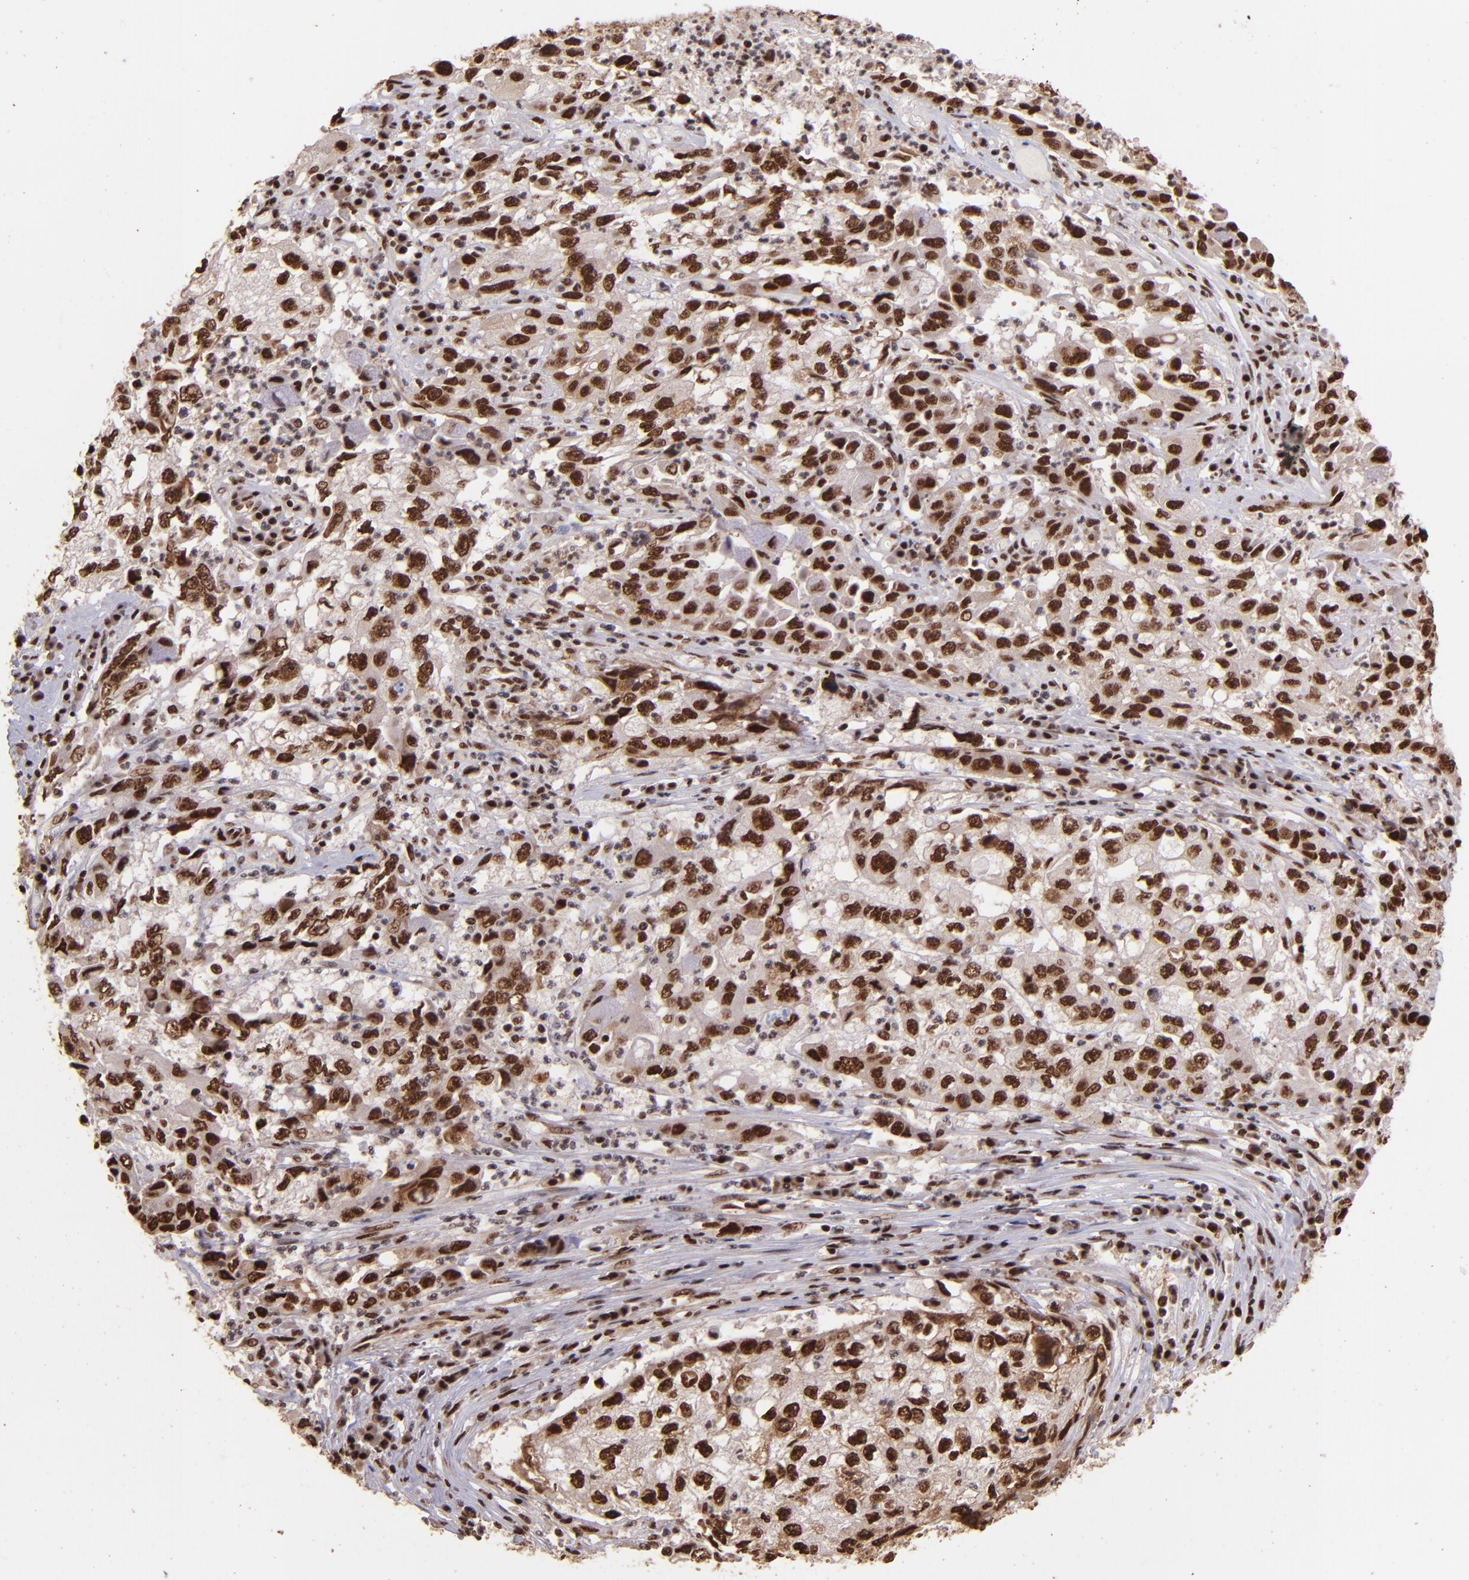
{"staining": {"intensity": "strong", "quantity": ">75%", "location": "nuclear"}, "tissue": "cervical cancer", "cell_type": "Tumor cells", "image_type": "cancer", "snomed": [{"axis": "morphology", "description": "Squamous cell carcinoma, NOS"}, {"axis": "topography", "description": "Cervix"}], "caption": "A brown stain highlights strong nuclear expression of a protein in squamous cell carcinoma (cervical) tumor cells.", "gene": "PQBP1", "patient": {"sex": "female", "age": 36}}